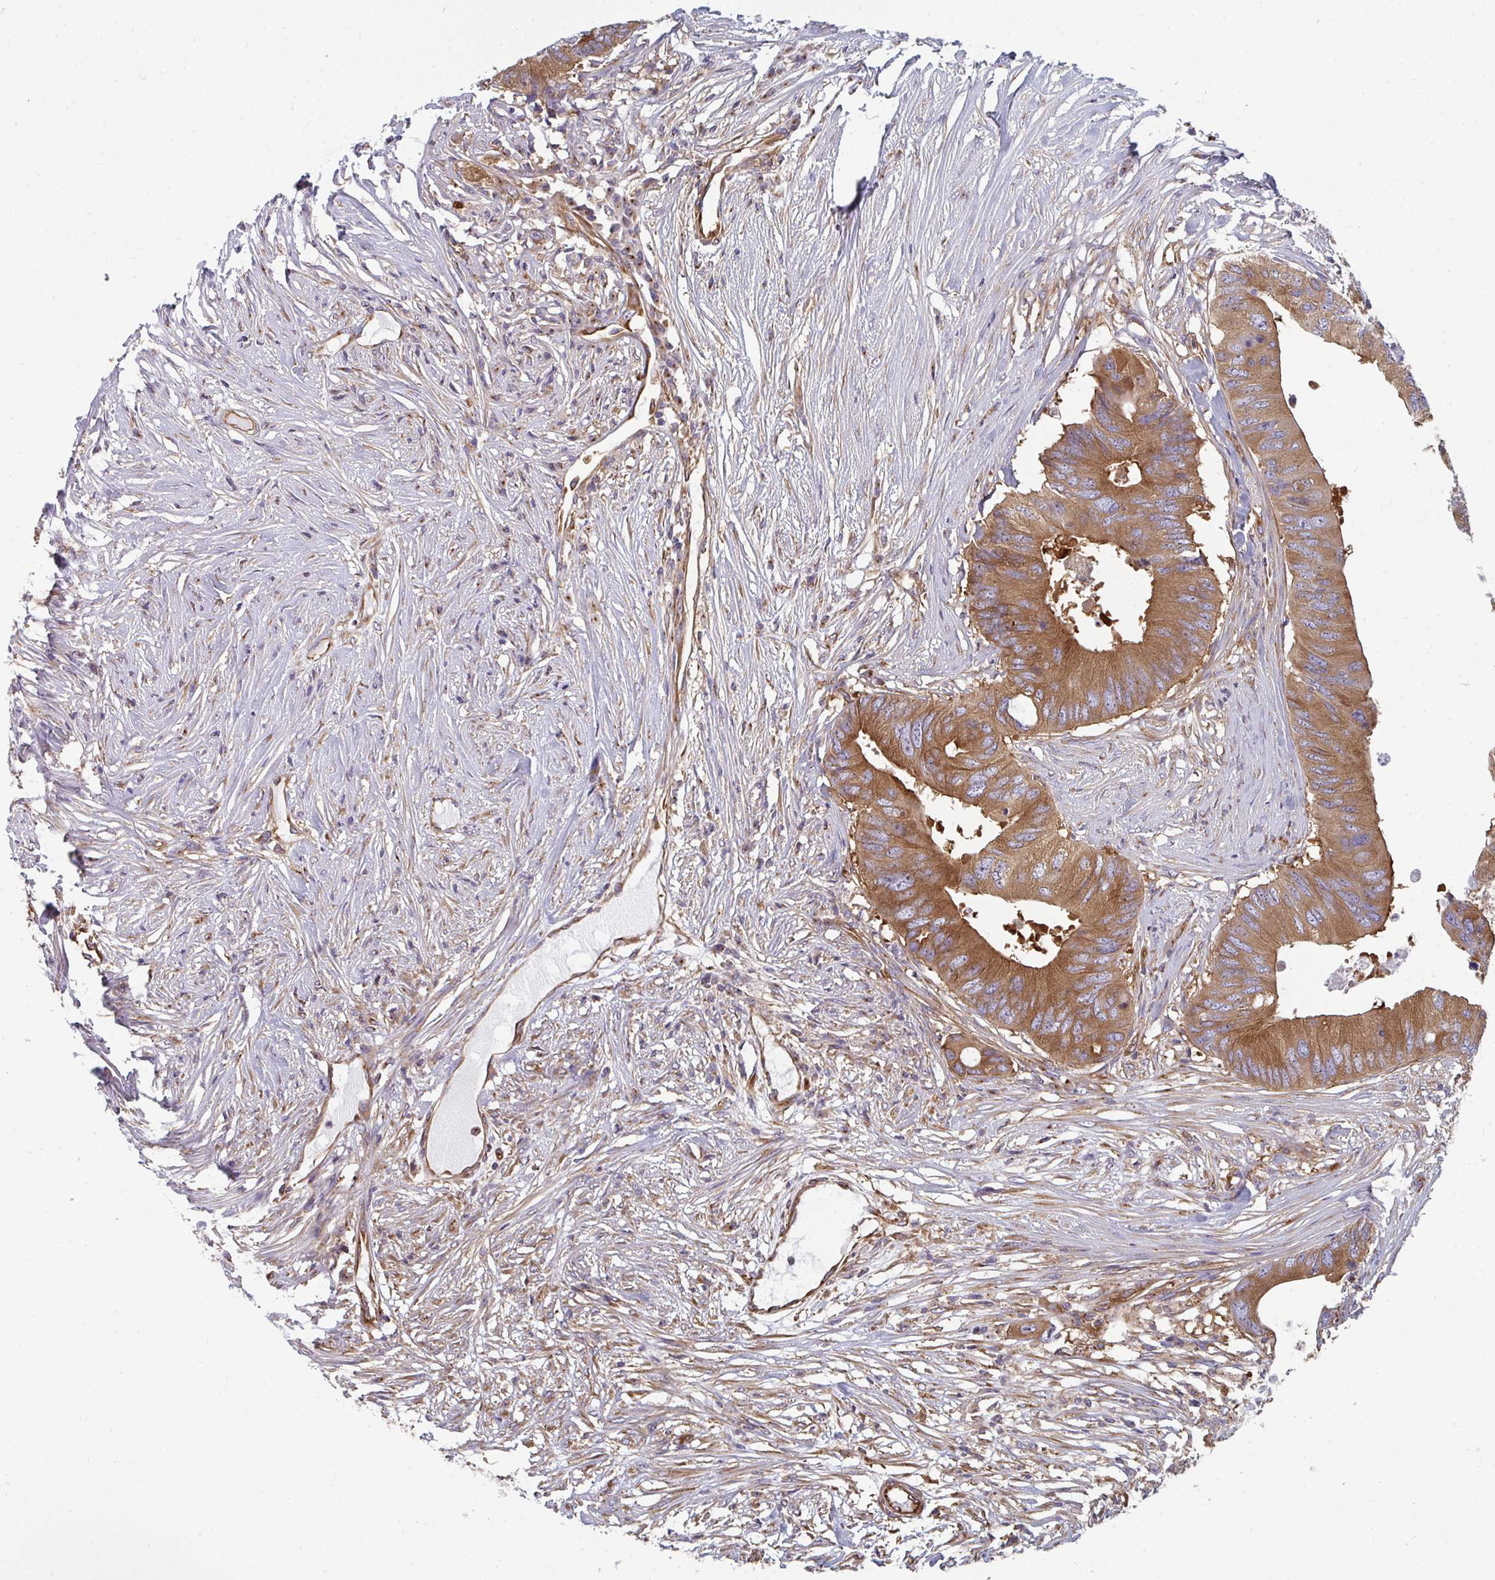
{"staining": {"intensity": "moderate", "quantity": ">75%", "location": "cytoplasmic/membranous"}, "tissue": "colorectal cancer", "cell_type": "Tumor cells", "image_type": "cancer", "snomed": [{"axis": "morphology", "description": "Adenocarcinoma, NOS"}, {"axis": "topography", "description": "Colon"}], "caption": "Human colorectal cancer (adenocarcinoma) stained for a protein (brown) demonstrates moderate cytoplasmic/membranous positive positivity in approximately >75% of tumor cells.", "gene": "DYNC1I2", "patient": {"sex": "male", "age": 71}}